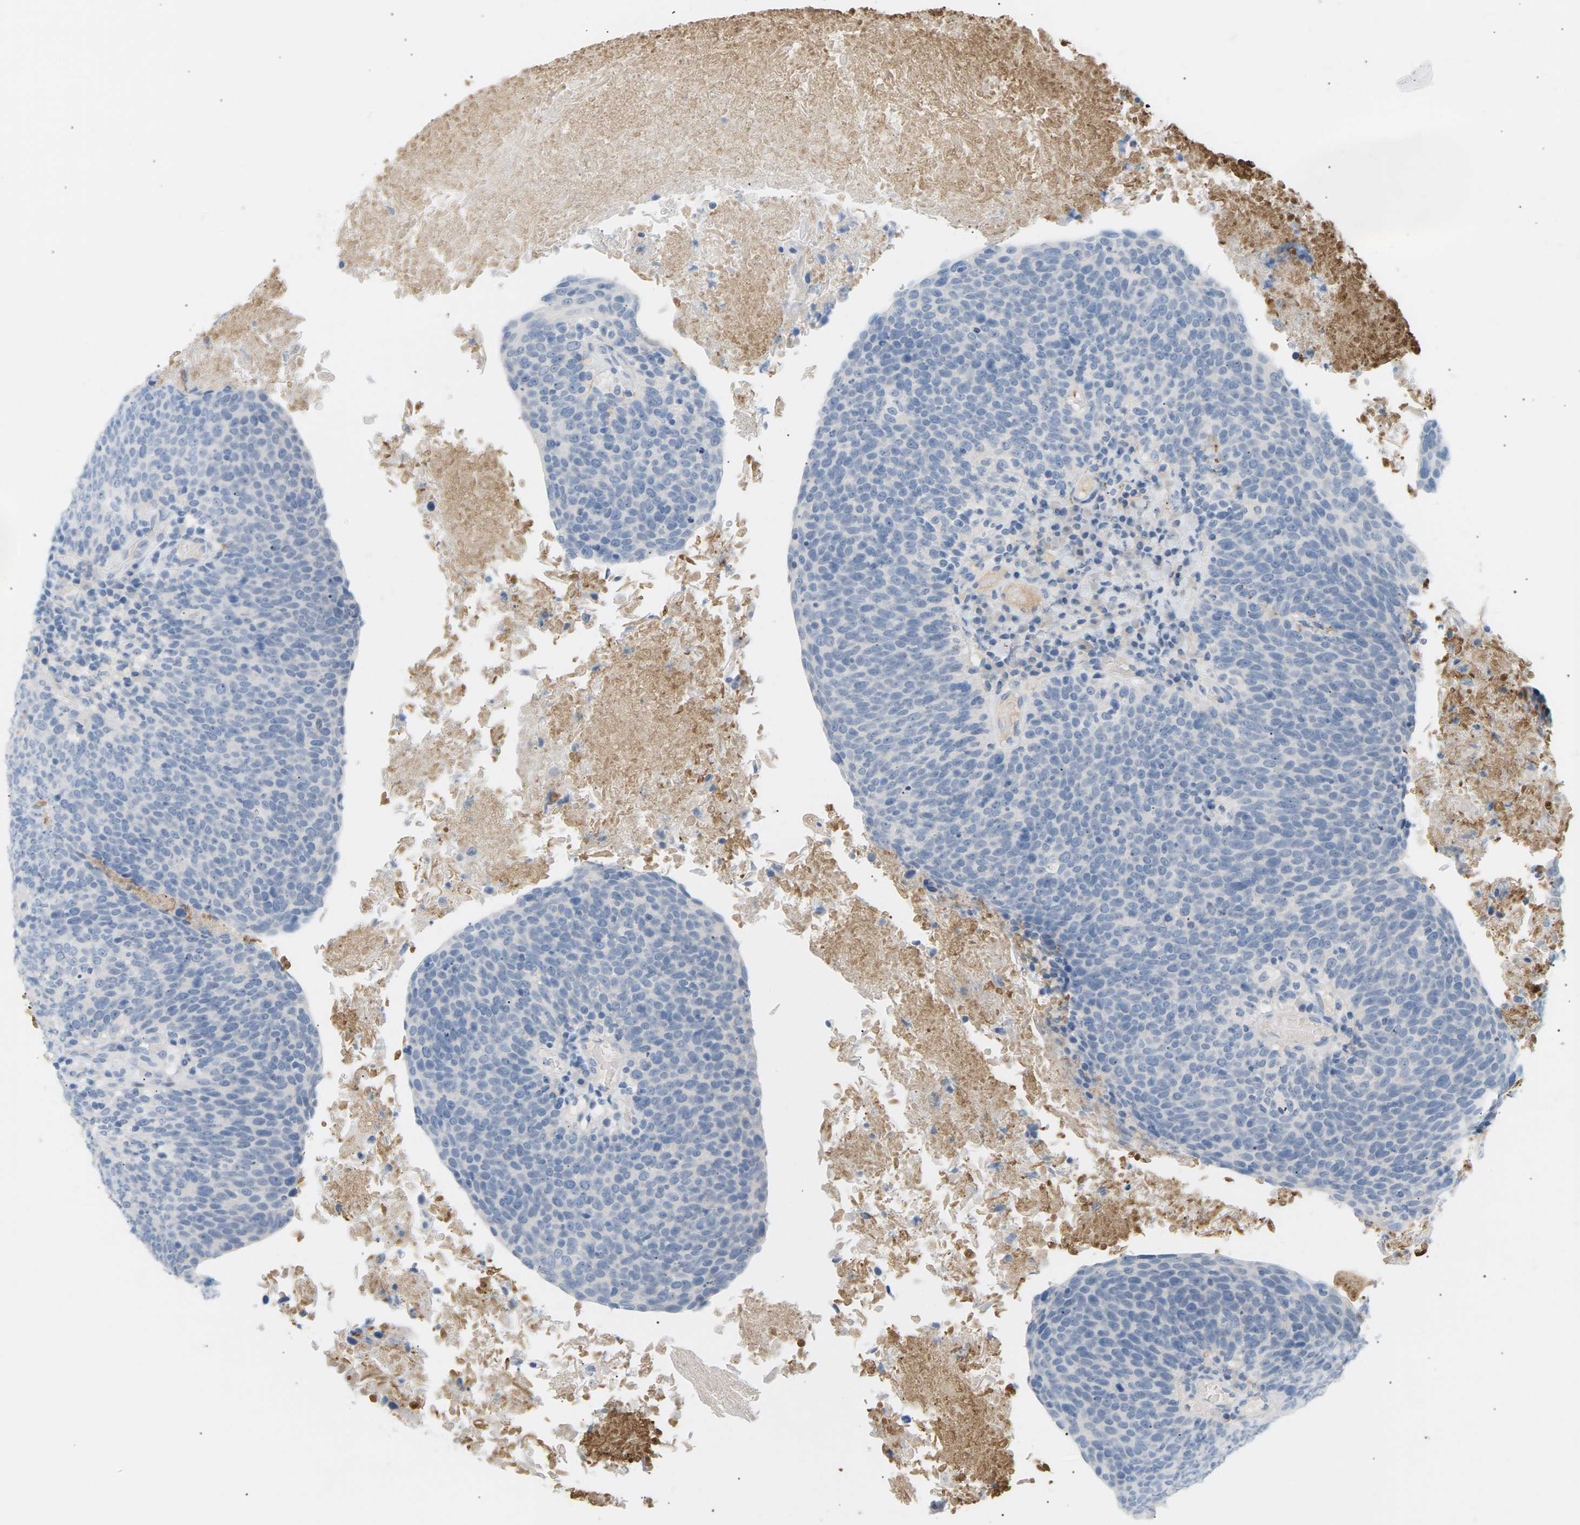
{"staining": {"intensity": "negative", "quantity": "none", "location": "none"}, "tissue": "head and neck cancer", "cell_type": "Tumor cells", "image_type": "cancer", "snomed": [{"axis": "morphology", "description": "Squamous cell carcinoma, NOS"}, {"axis": "morphology", "description": "Squamous cell carcinoma, metastatic, NOS"}, {"axis": "topography", "description": "Lymph node"}, {"axis": "topography", "description": "Head-Neck"}], "caption": "DAB immunohistochemical staining of human head and neck metastatic squamous cell carcinoma reveals no significant staining in tumor cells.", "gene": "CLU", "patient": {"sex": "male", "age": 62}}